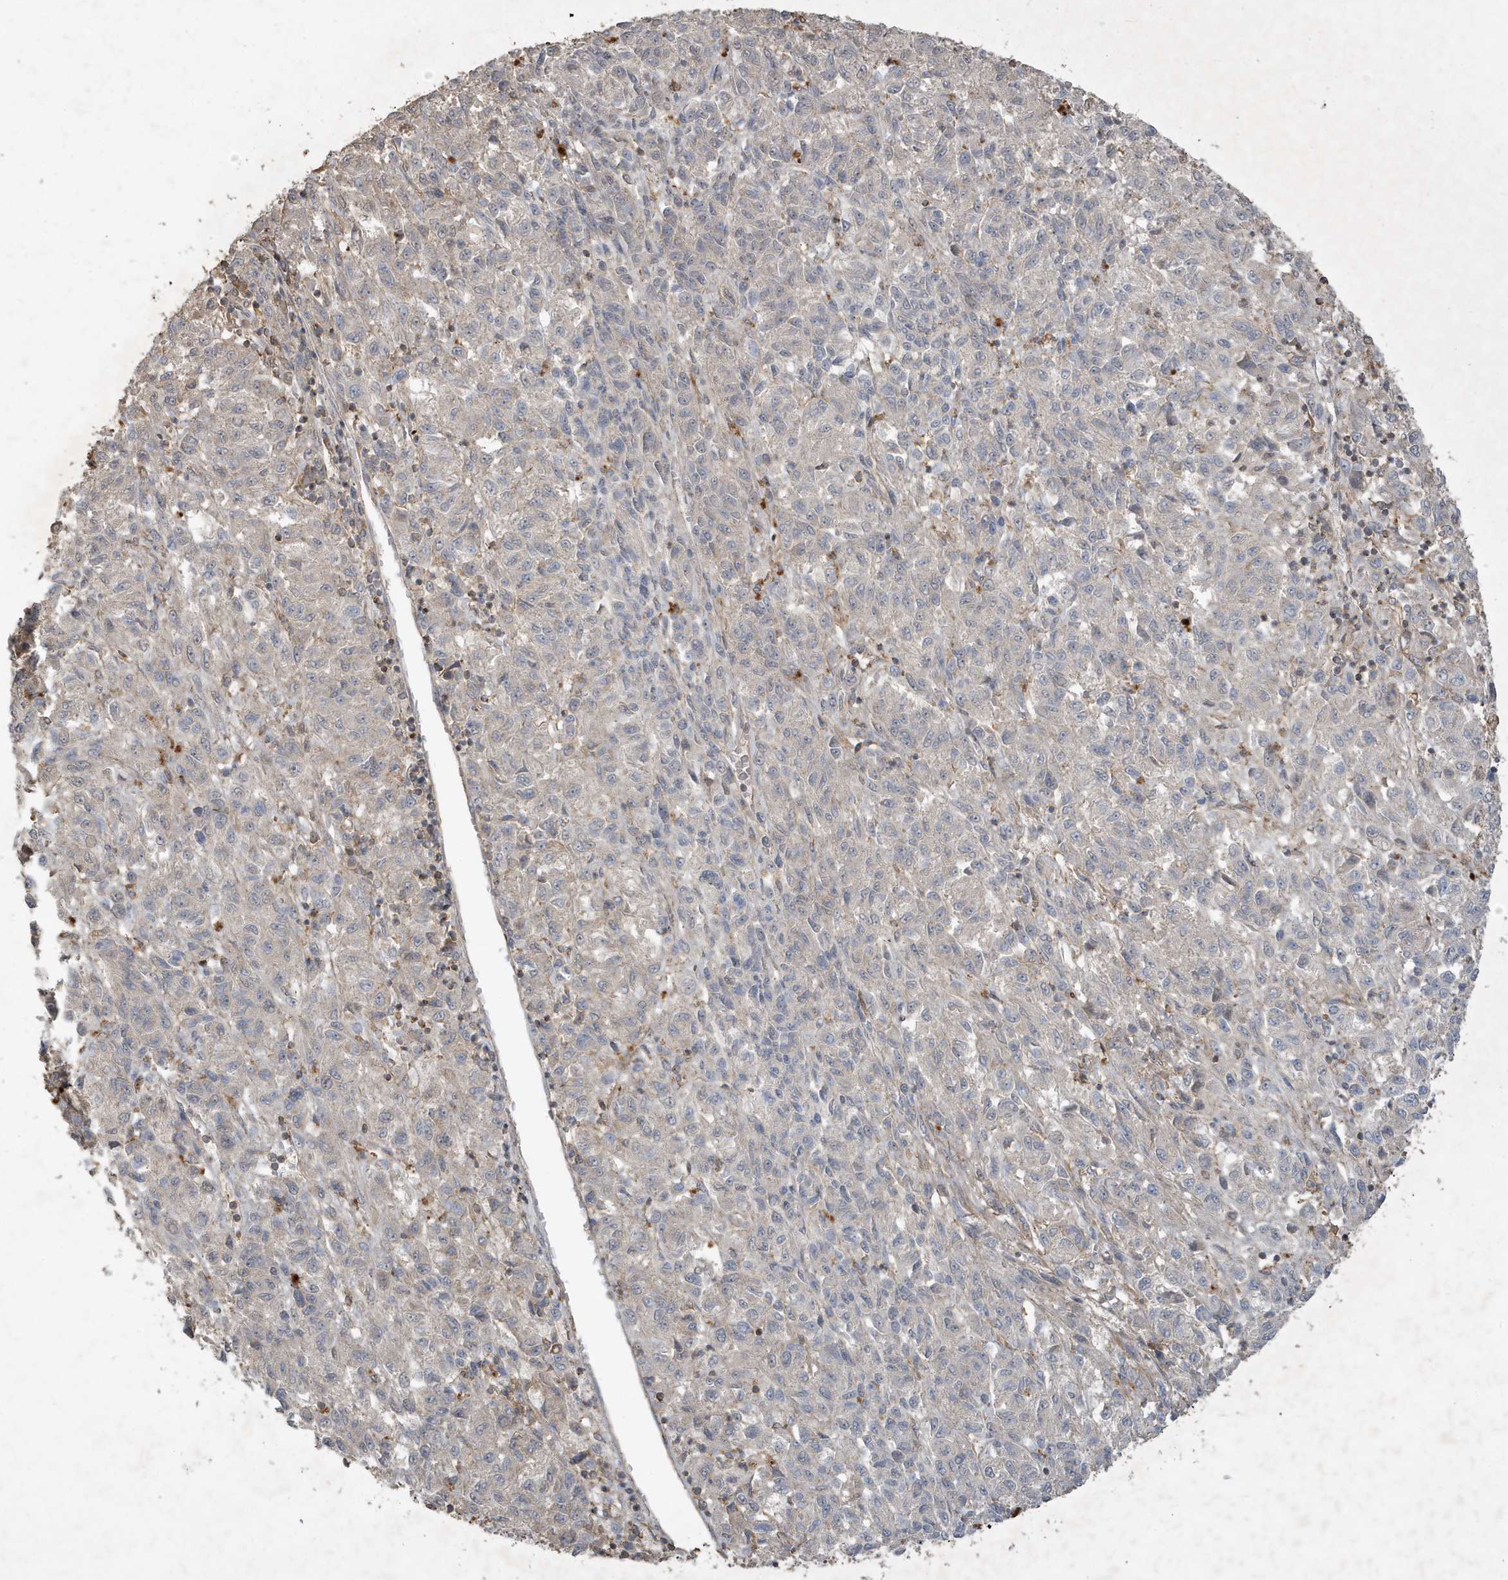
{"staining": {"intensity": "negative", "quantity": "none", "location": "none"}, "tissue": "melanoma", "cell_type": "Tumor cells", "image_type": "cancer", "snomed": [{"axis": "morphology", "description": "Malignant melanoma, Metastatic site"}, {"axis": "topography", "description": "Lung"}], "caption": "Immunohistochemical staining of malignant melanoma (metastatic site) reveals no significant staining in tumor cells.", "gene": "PRRT3", "patient": {"sex": "male", "age": 64}}